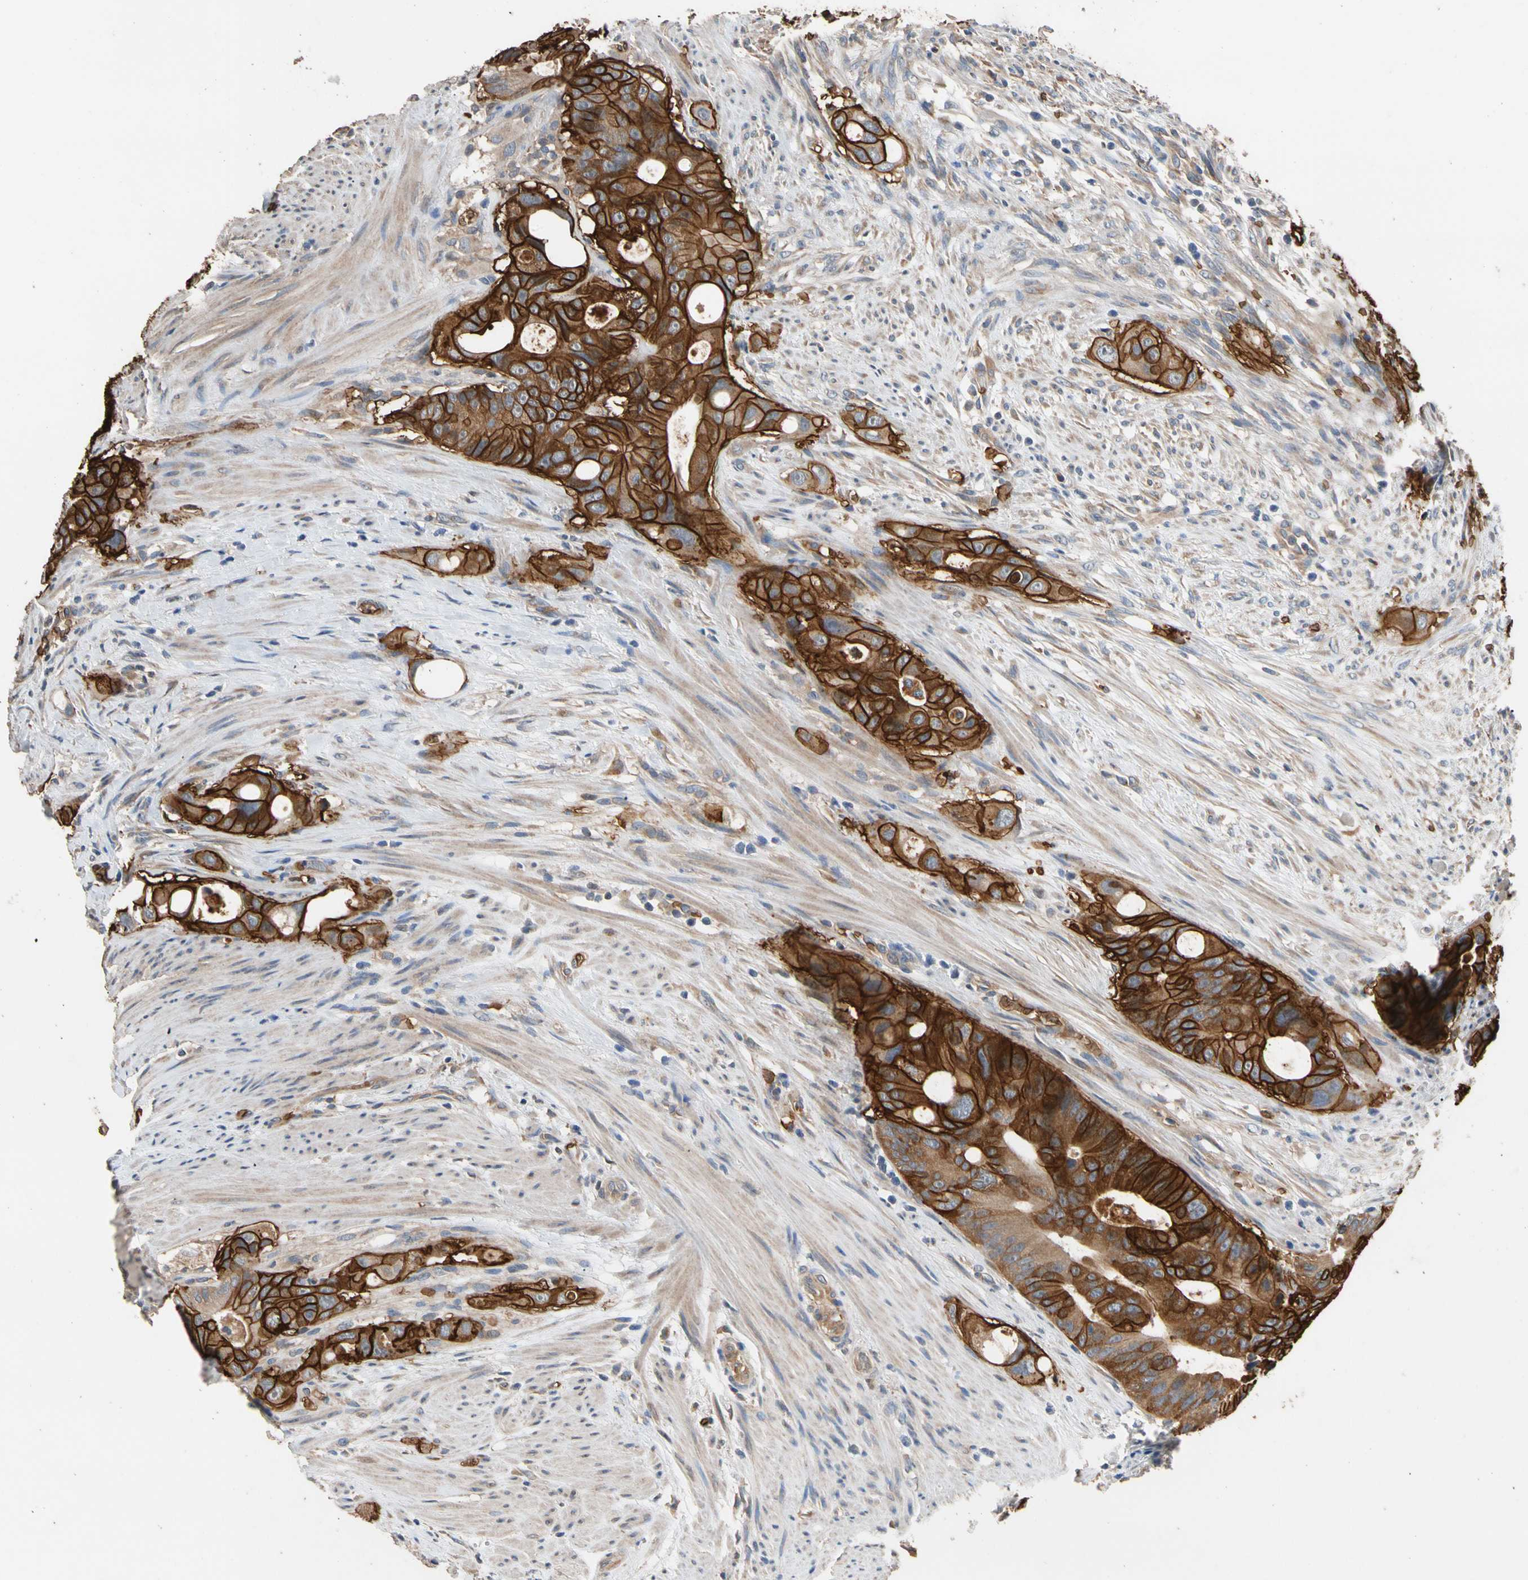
{"staining": {"intensity": "strong", "quantity": ">75%", "location": "cytoplasmic/membranous"}, "tissue": "colorectal cancer", "cell_type": "Tumor cells", "image_type": "cancer", "snomed": [{"axis": "morphology", "description": "Adenocarcinoma, NOS"}, {"axis": "topography", "description": "Colon"}], "caption": "IHC histopathology image of human colorectal adenocarcinoma stained for a protein (brown), which shows high levels of strong cytoplasmic/membranous positivity in approximately >75% of tumor cells.", "gene": "RIOK2", "patient": {"sex": "female", "age": 57}}